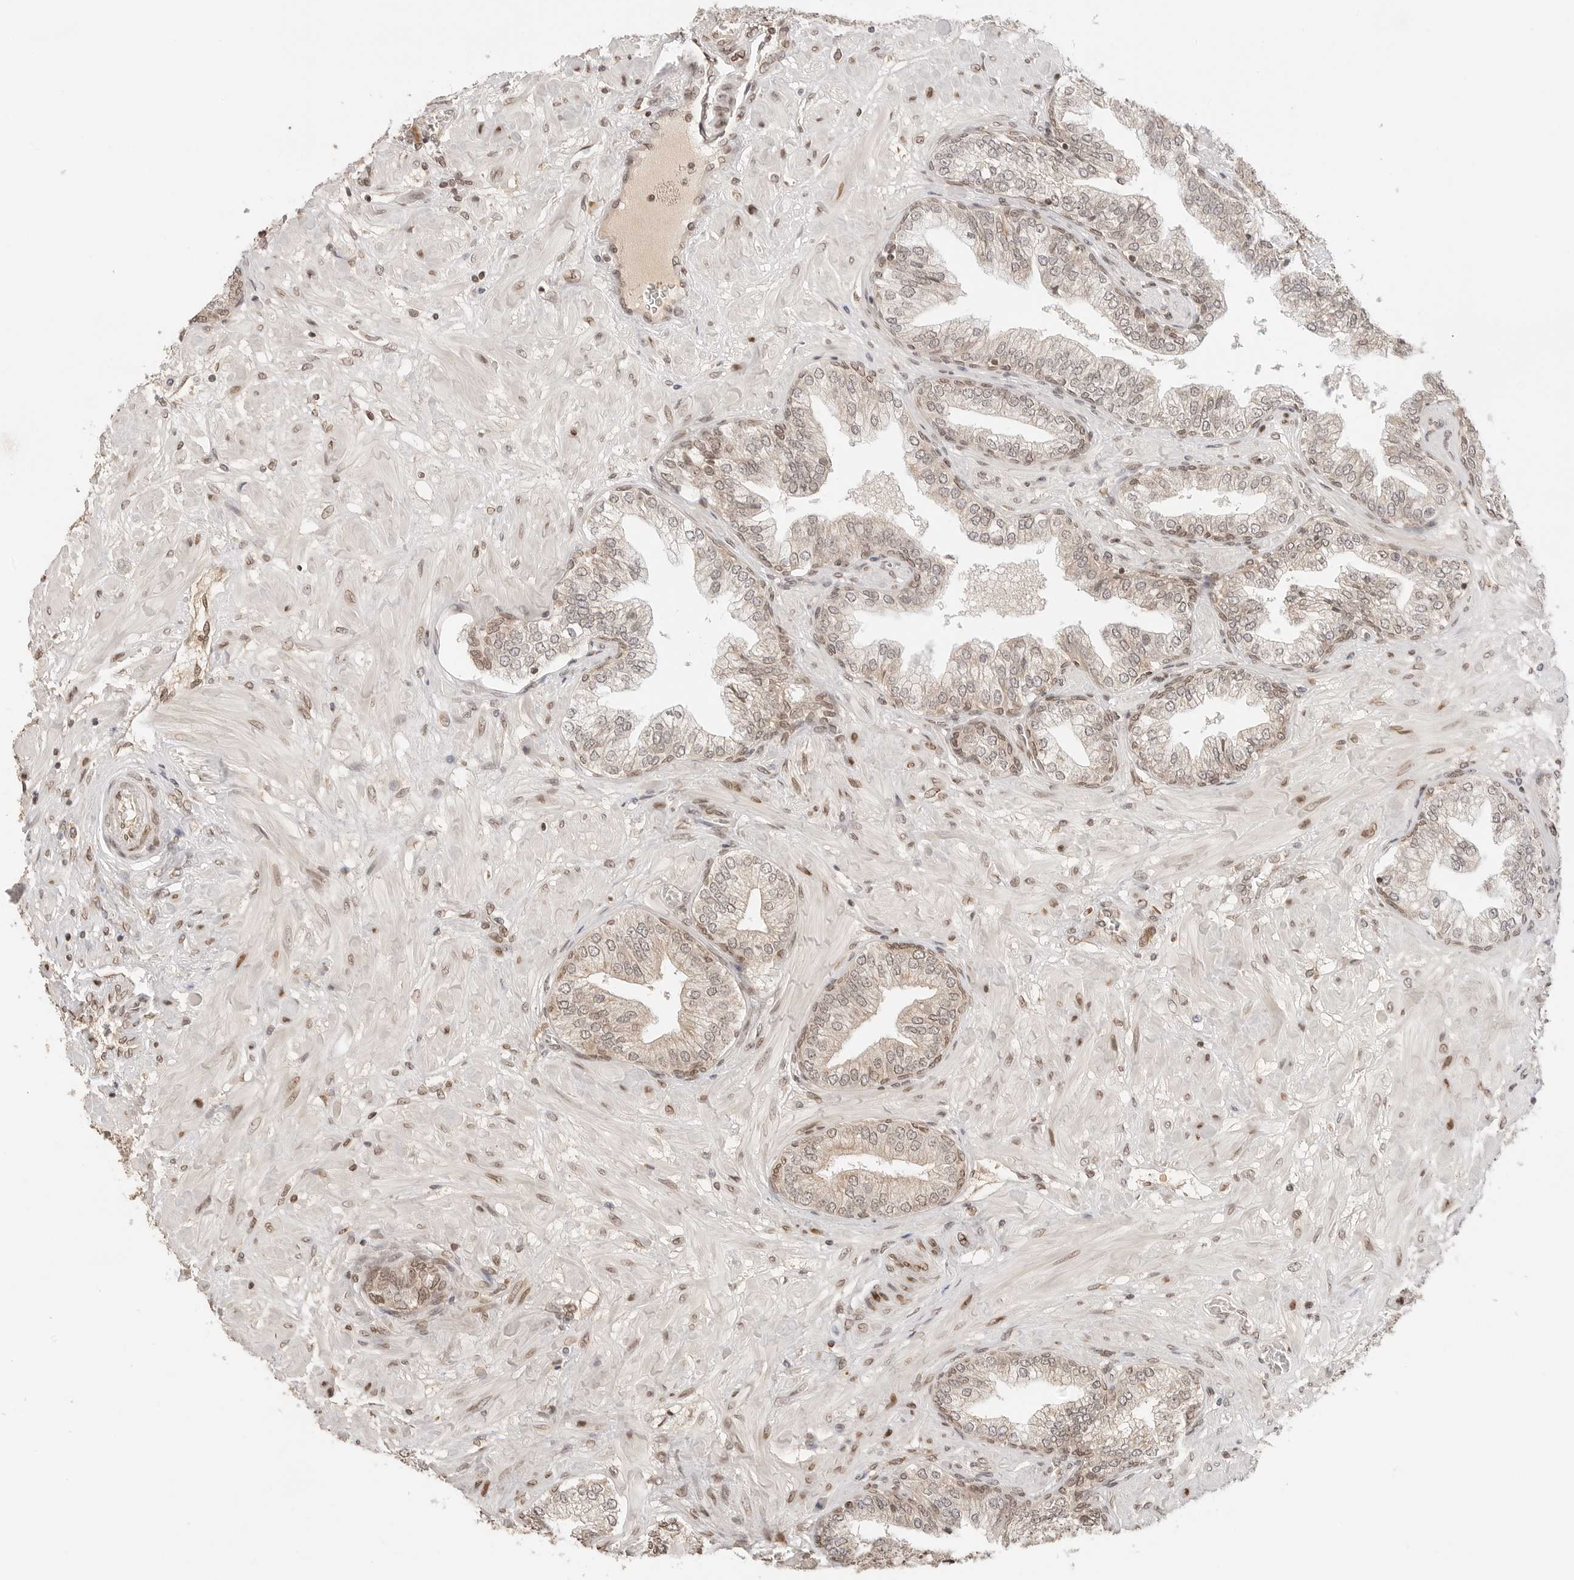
{"staining": {"intensity": "moderate", "quantity": "<25%", "location": "cytoplasmic/membranous,nuclear"}, "tissue": "prostate cancer", "cell_type": "Tumor cells", "image_type": "cancer", "snomed": [{"axis": "morphology", "description": "Adenocarcinoma, High grade"}, {"axis": "topography", "description": "Prostate"}], "caption": "IHC photomicrograph of neoplastic tissue: prostate cancer (high-grade adenocarcinoma) stained using IHC shows low levels of moderate protein expression localized specifically in the cytoplasmic/membranous and nuclear of tumor cells, appearing as a cytoplasmic/membranous and nuclear brown color.", "gene": "POLH", "patient": {"sex": "male", "age": 59}}